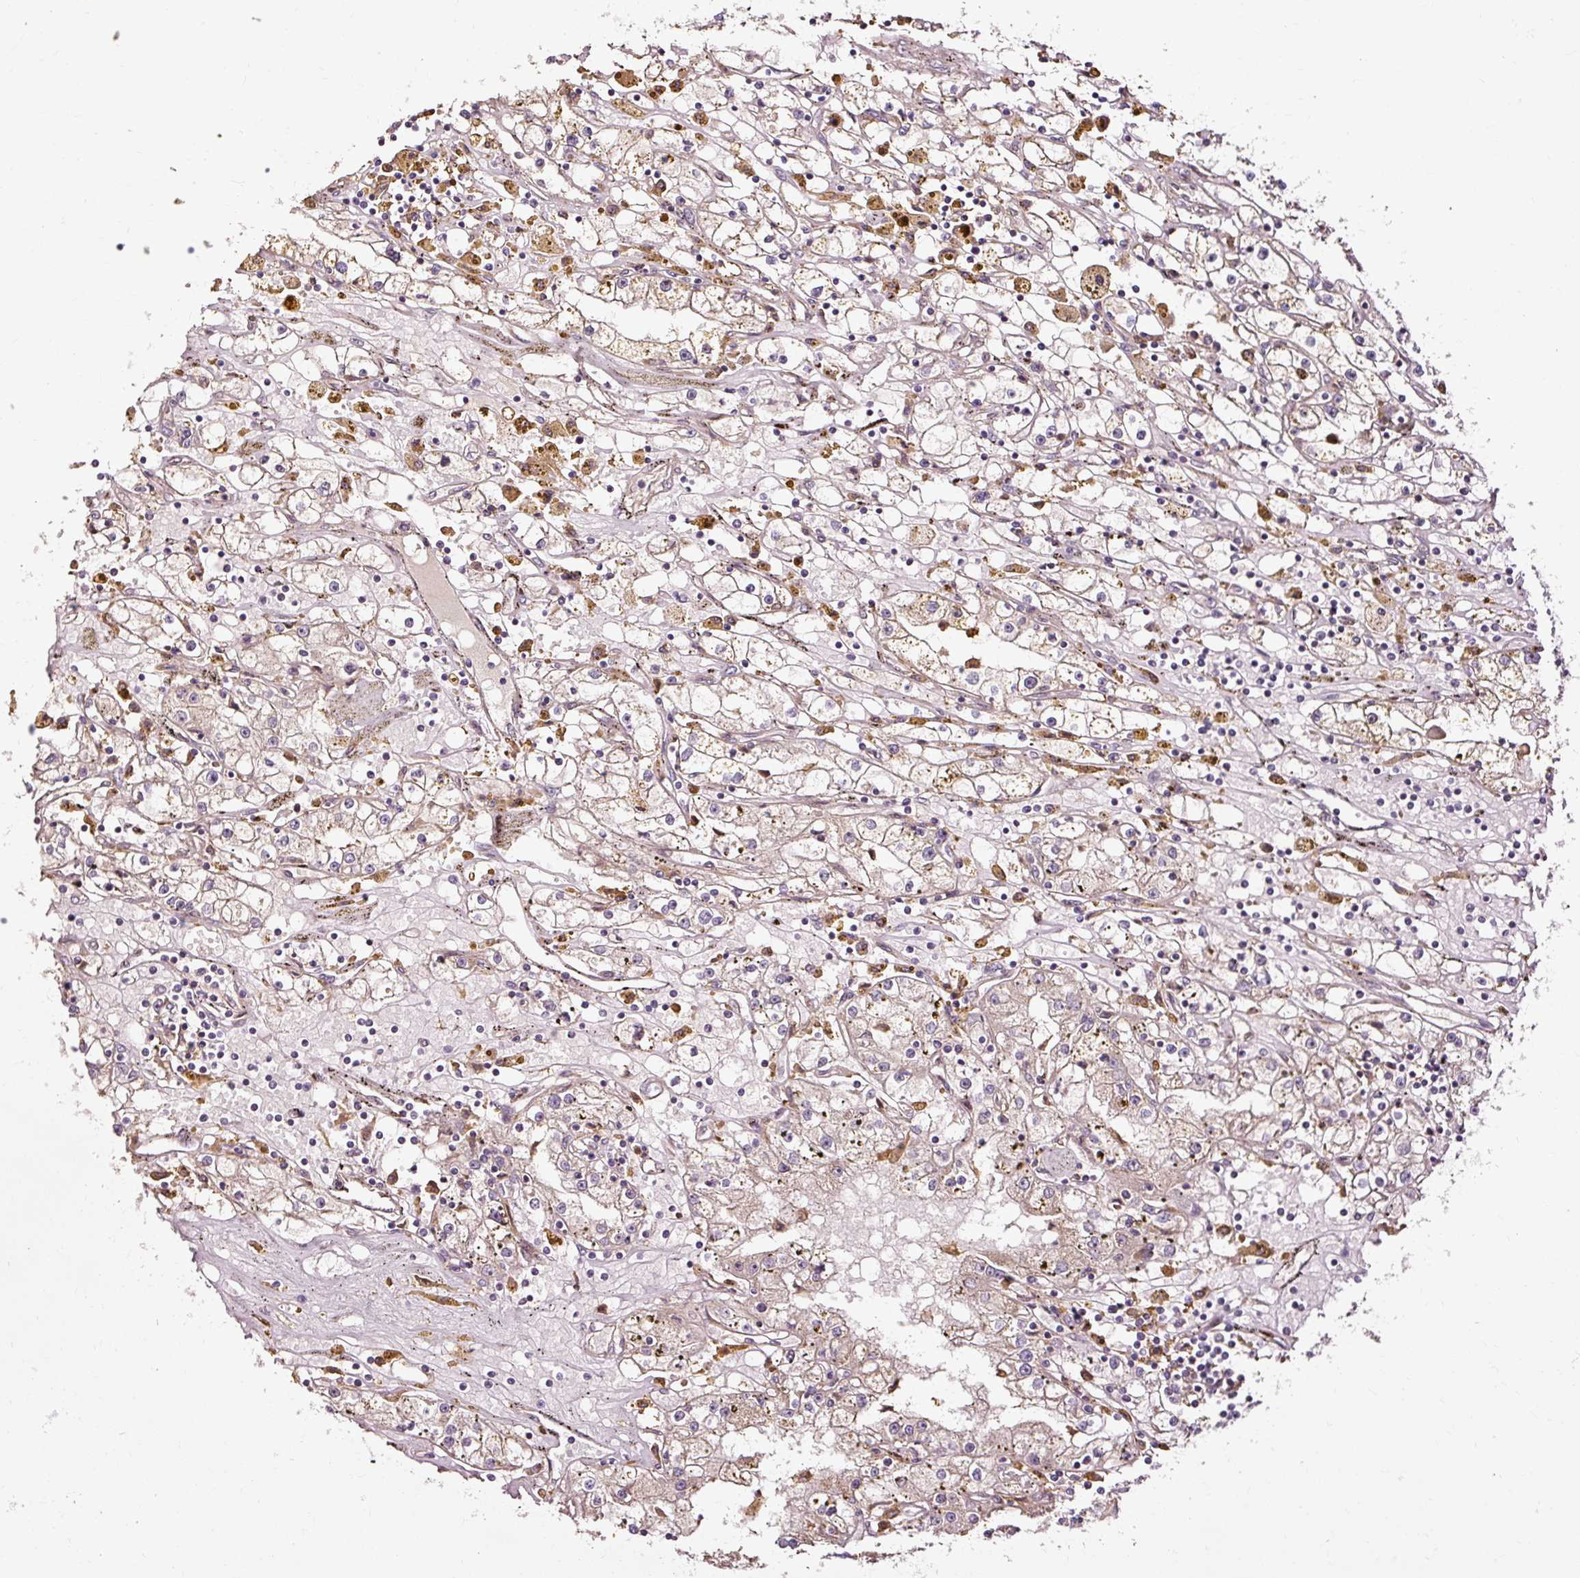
{"staining": {"intensity": "negative", "quantity": "none", "location": "none"}, "tissue": "renal cancer", "cell_type": "Tumor cells", "image_type": "cancer", "snomed": [{"axis": "morphology", "description": "Adenocarcinoma, NOS"}, {"axis": "topography", "description": "Kidney"}], "caption": "High power microscopy histopathology image of an immunohistochemistry photomicrograph of renal adenocarcinoma, revealing no significant expression in tumor cells.", "gene": "NAPA", "patient": {"sex": "male", "age": 56}}